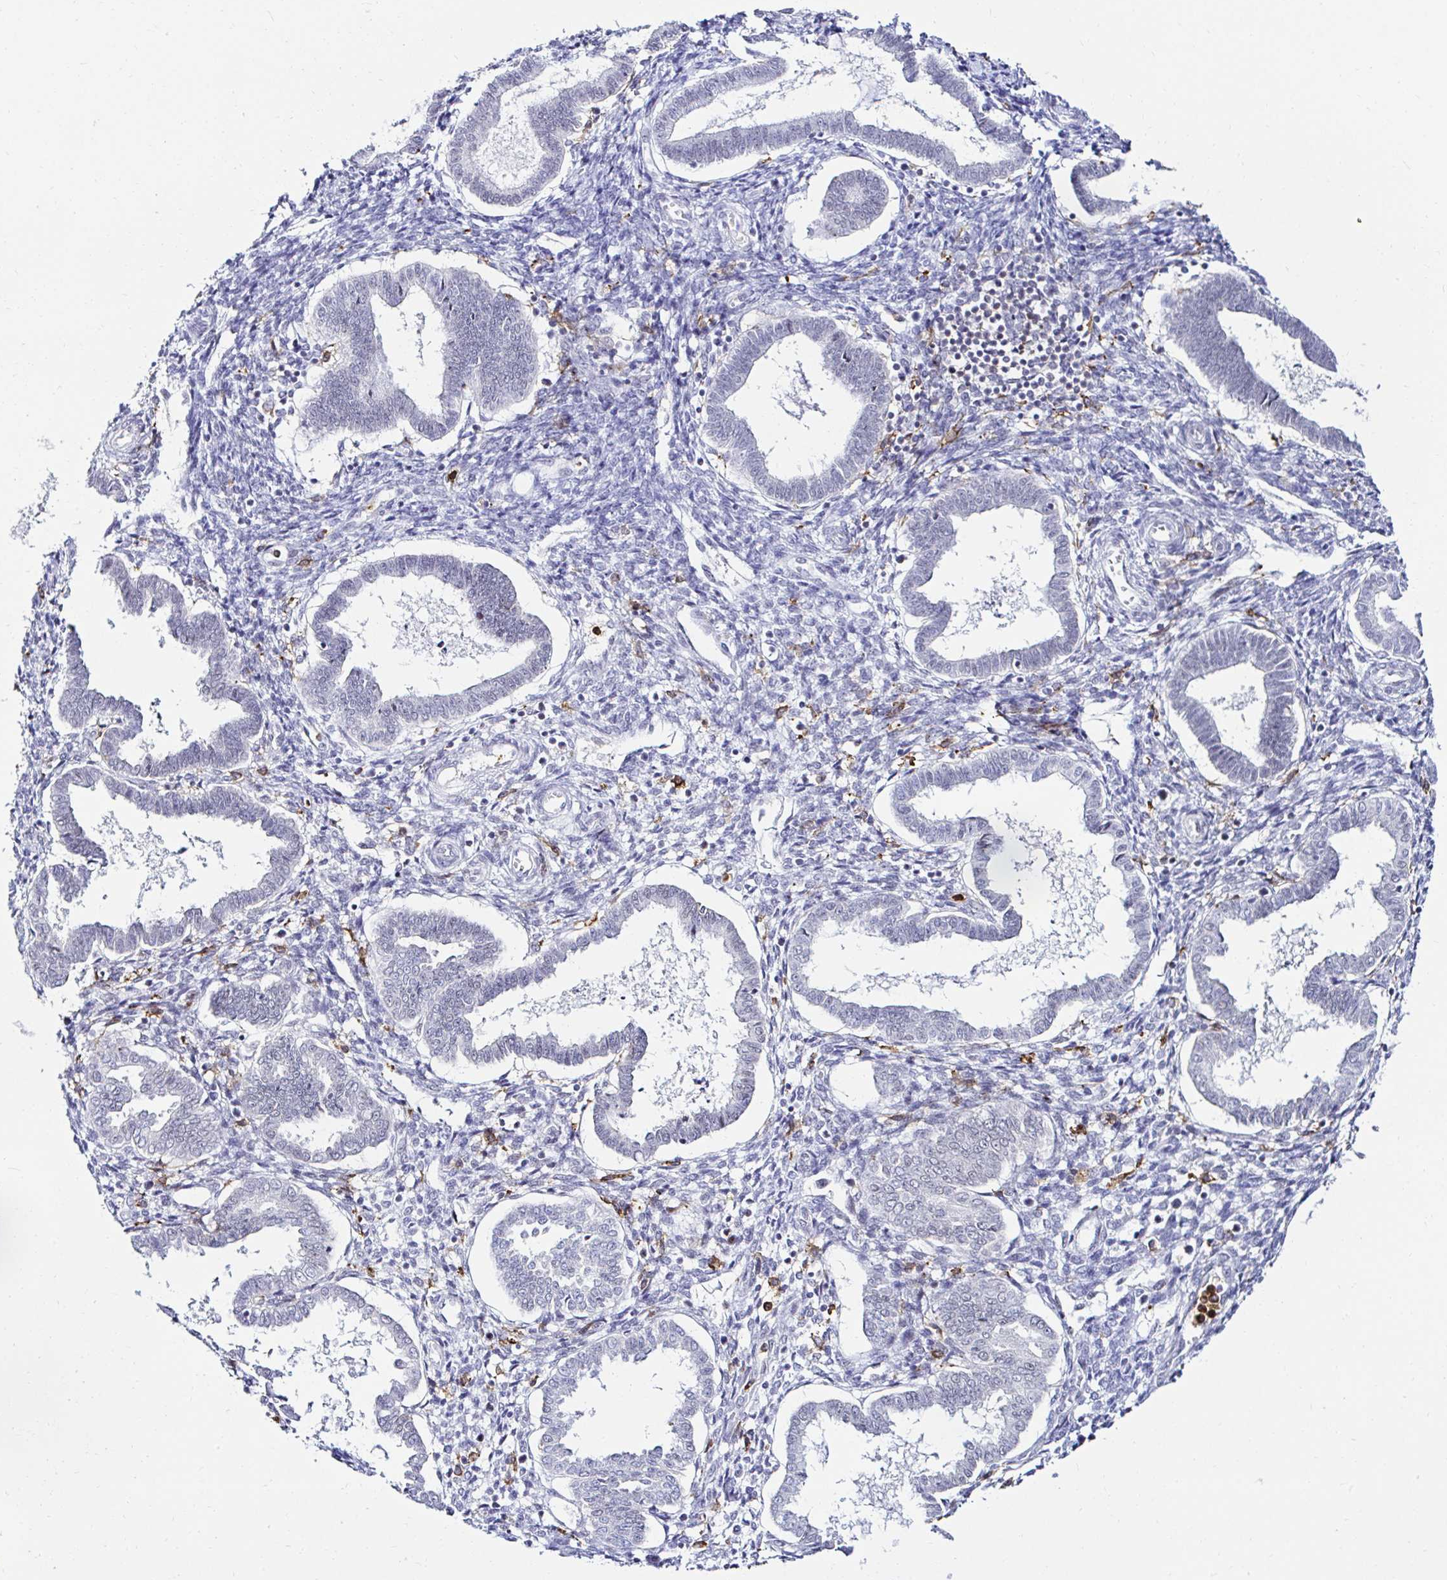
{"staining": {"intensity": "negative", "quantity": "none", "location": "none"}, "tissue": "endometrium", "cell_type": "Cells in endometrial stroma", "image_type": "normal", "snomed": [{"axis": "morphology", "description": "Normal tissue, NOS"}, {"axis": "topography", "description": "Endometrium"}], "caption": "Unremarkable endometrium was stained to show a protein in brown. There is no significant positivity in cells in endometrial stroma. (Immunohistochemistry, brightfield microscopy, high magnification).", "gene": "CYBB", "patient": {"sex": "female", "age": 24}}